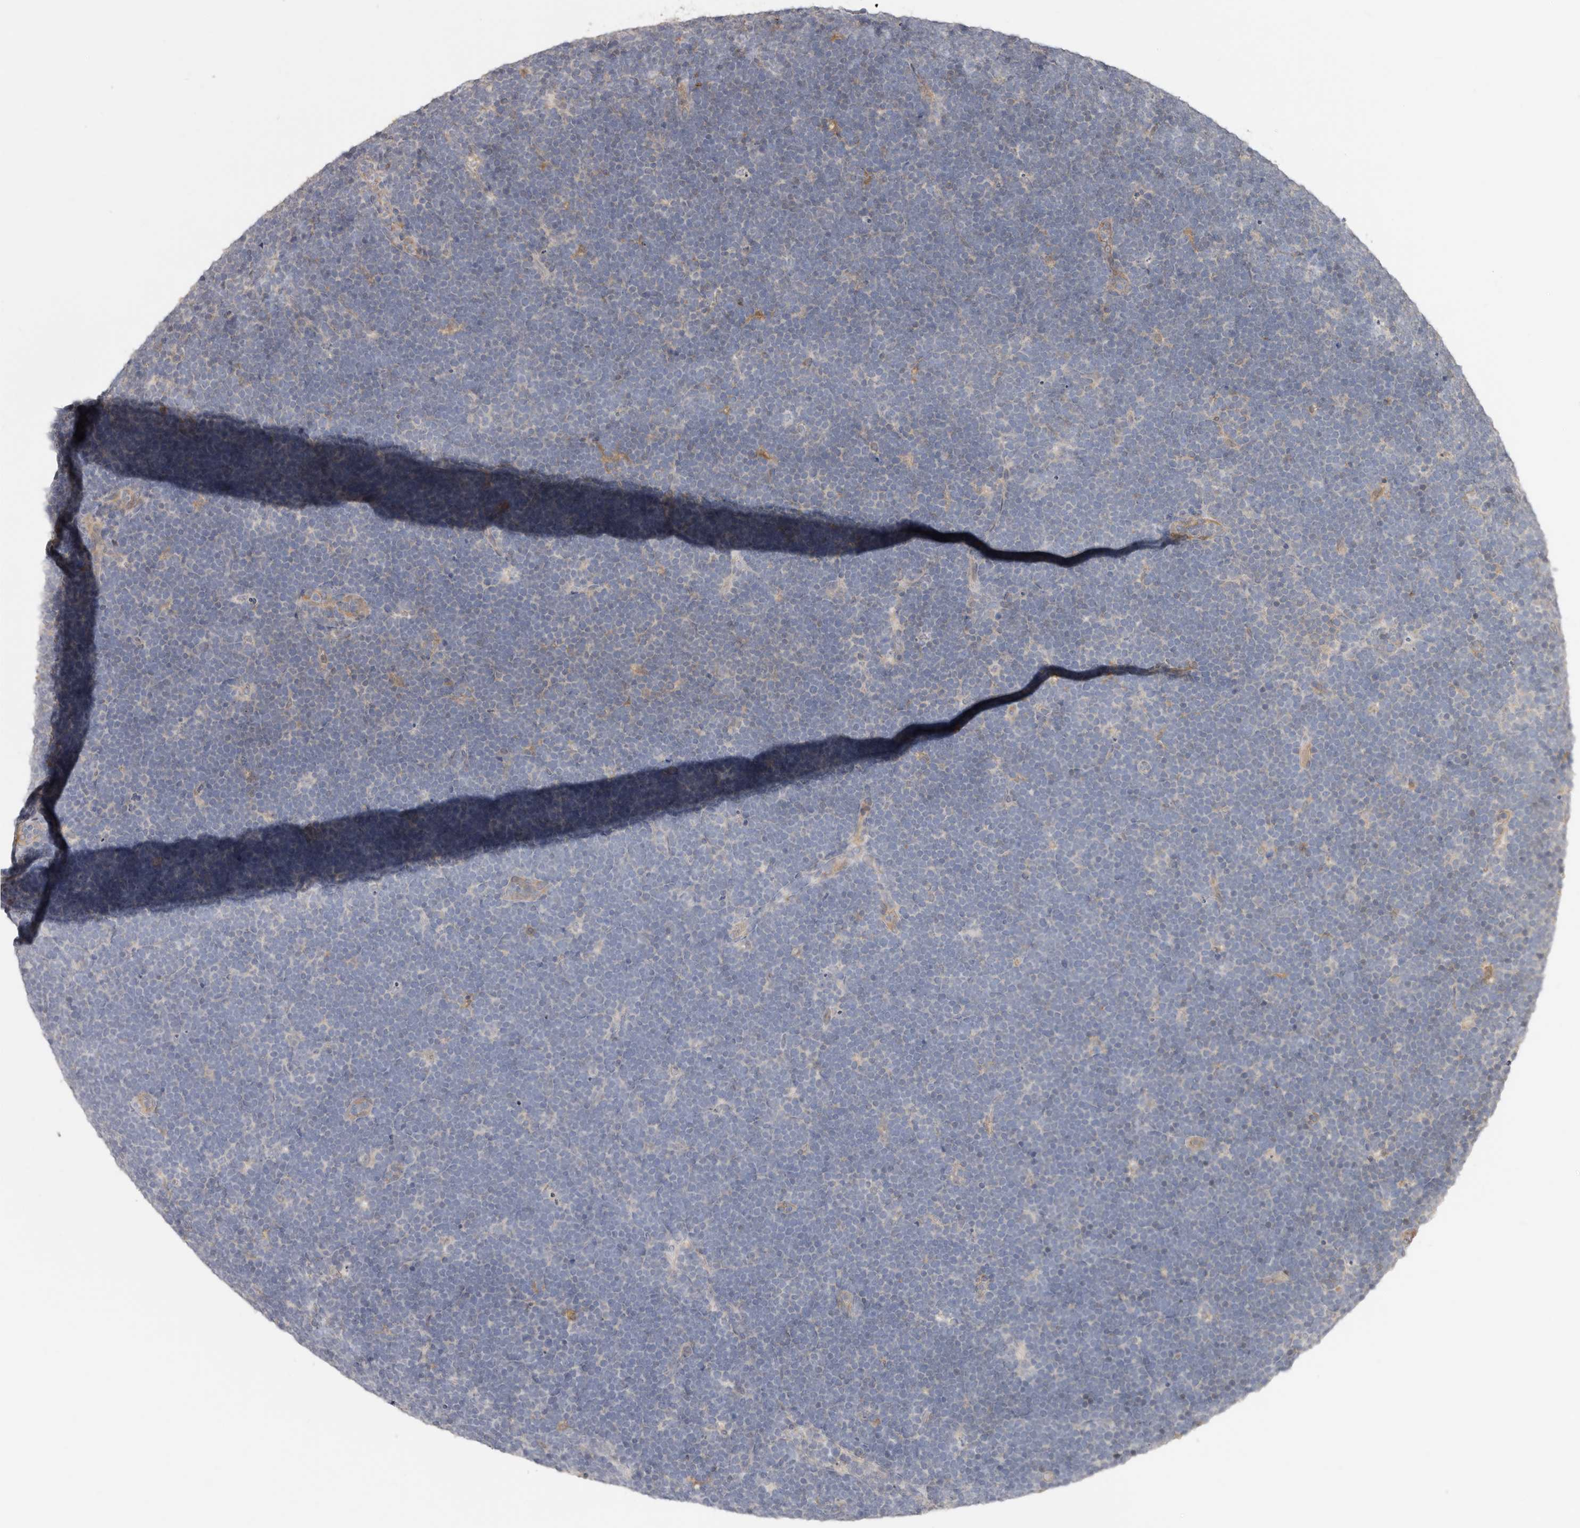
{"staining": {"intensity": "negative", "quantity": "none", "location": "none"}, "tissue": "lymphoma", "cell_type": "Tumor cells", "image_type": "cancer", "snomed": [{"axis": "morphology", "description": "Malignant lymphoma, non-Hodgkin's type, High grade"}, {"axis": "topography", "description": "Lymph node"}], "caption": "A high-resolution image shows immunohistochemistry staining of malignant lymphoma, non-Hodgkin's type (high-grade), which exhibits no significant staining in tumor cells.", "gene": "RSPO2", "patient": {"sex": "male", "age": 13}}